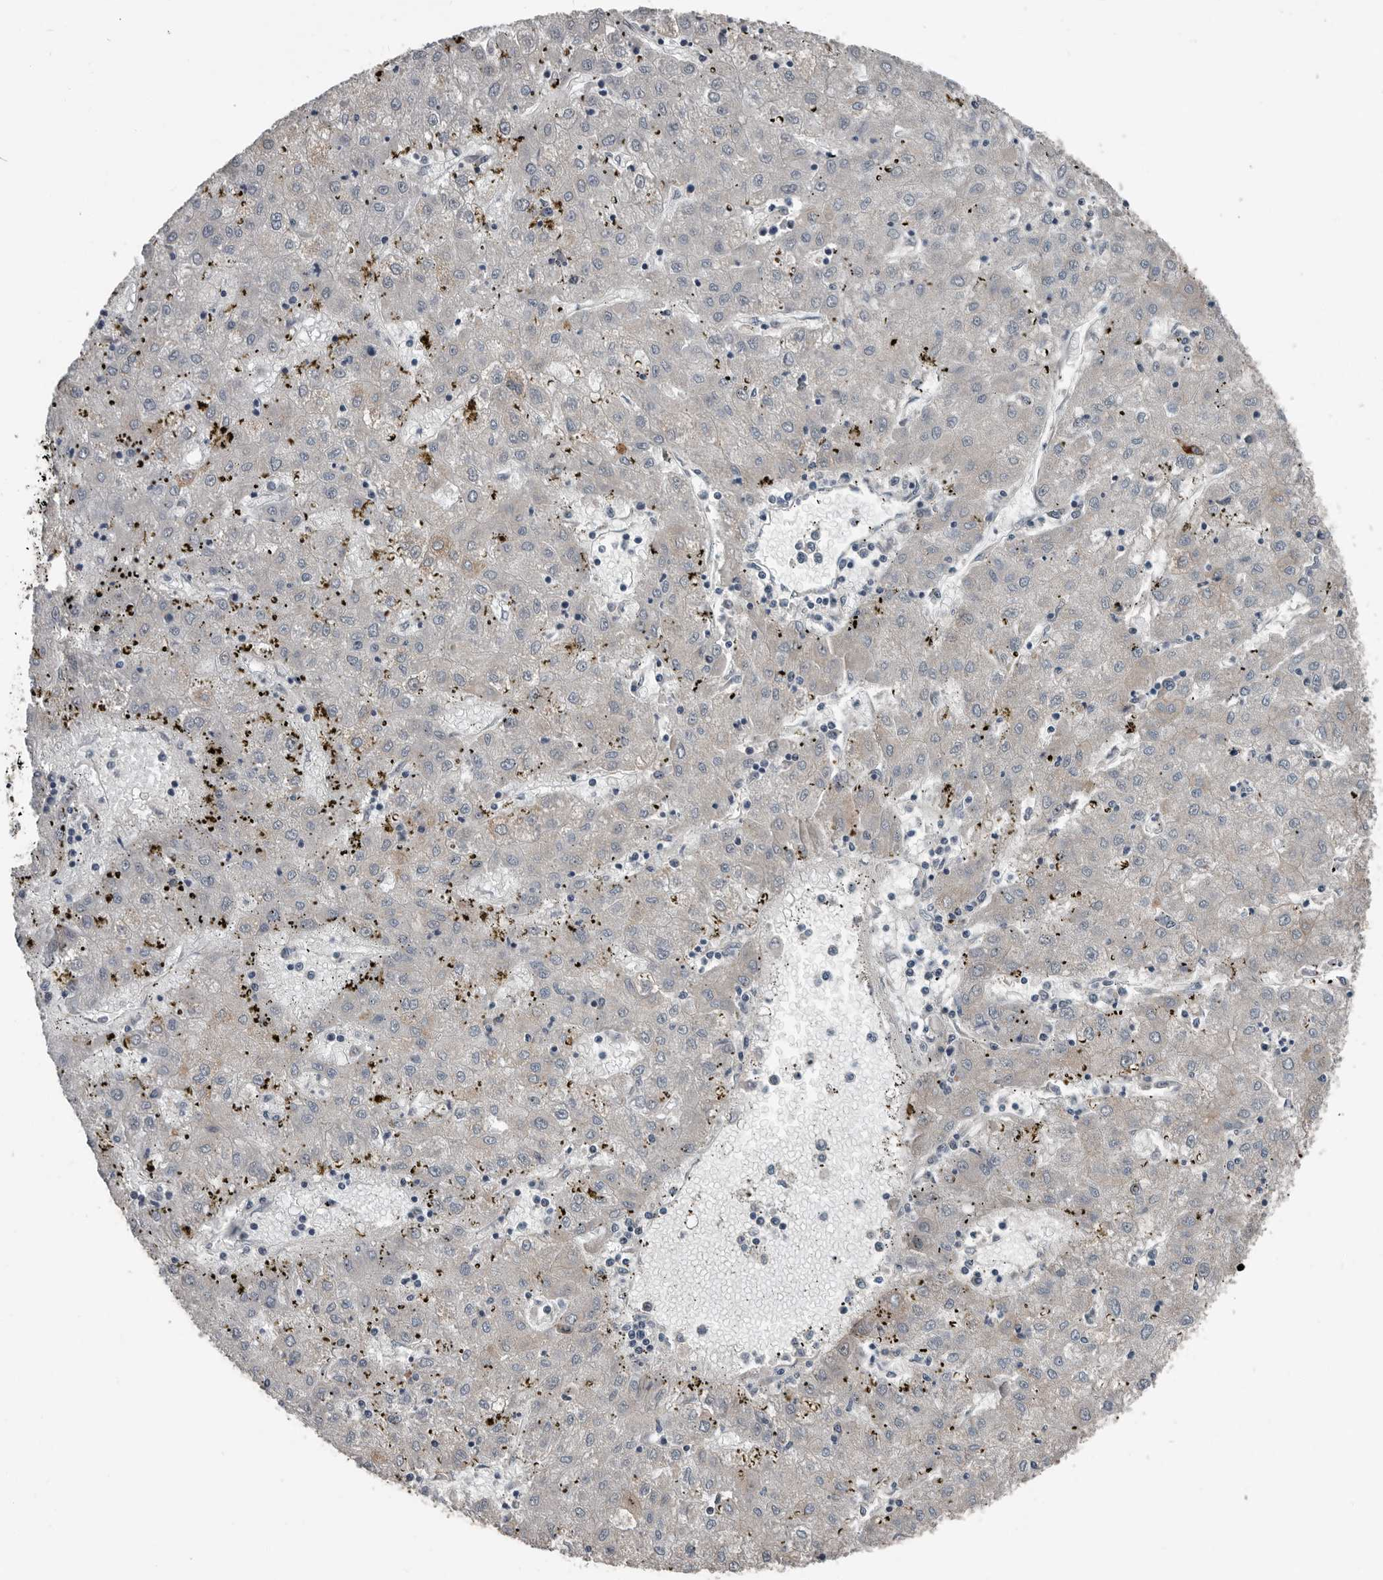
{"staining": {"intensity": "weak", "quantity": "<25%", "location": "cytoplasmic/membranous"}, "tissue": "liver cancer", "cell_type": "Tumor cells", "image_type": "cancer", "snomed": [{"axis": "morphology", "description": "Carcinoma, Hepatocellular, NOS"}, {"axis": "topography", "description": "Liver"}], "caption": "Immunohistochemistry (IHC) image of human liver hepatocellular carcinoma stained for a protein (brown), which exhibits no expression in tumor cells. (Stains: DAB (3,3'-diaminobenzidine) IHC with hematoxylin counter stain, Microscopy: brightfield microscopy at high magnification).", "gene": "DPY19L4", "patient": {"sex": "male", "age": 72}}